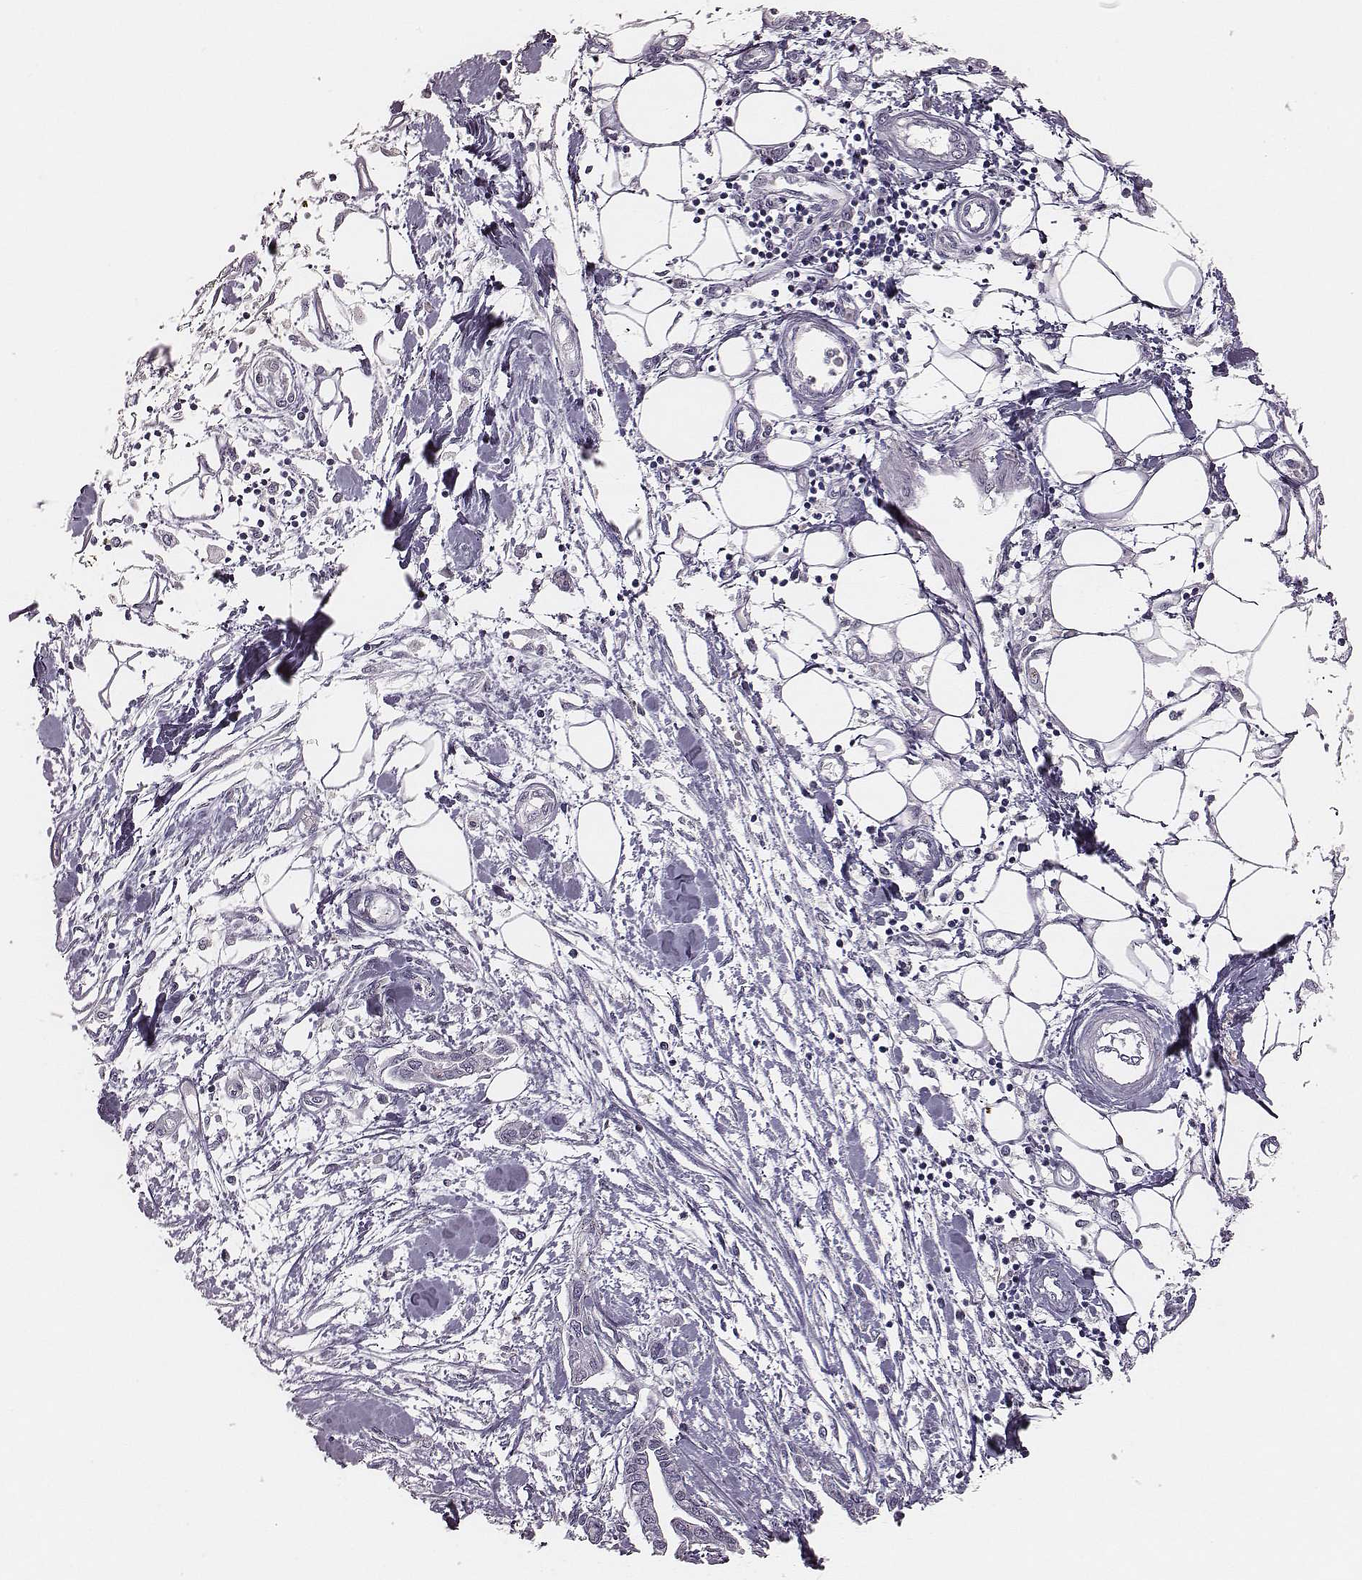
{"staining": {"intensity": "negative", "quantity": "none", "location": "none"}, "tissue": "pancreatic cancer", "cell_type": "Tumor cells", "image_type": "cancer", "snomed": [{"axis": "morphology", "description": "Adenocarcinoma, NOS"}, {"axis": "topography", "description": "Pancreas"}], "caption": "Immunohistochemistry (IHC) histopathology image of neoplastic tissue: human pancreatic adenocarcinoma stained with DAB shows no significant protein staining in tumor cells.", "gene": "ZNF365", "patient": {"sex": "male", "age": 60}}